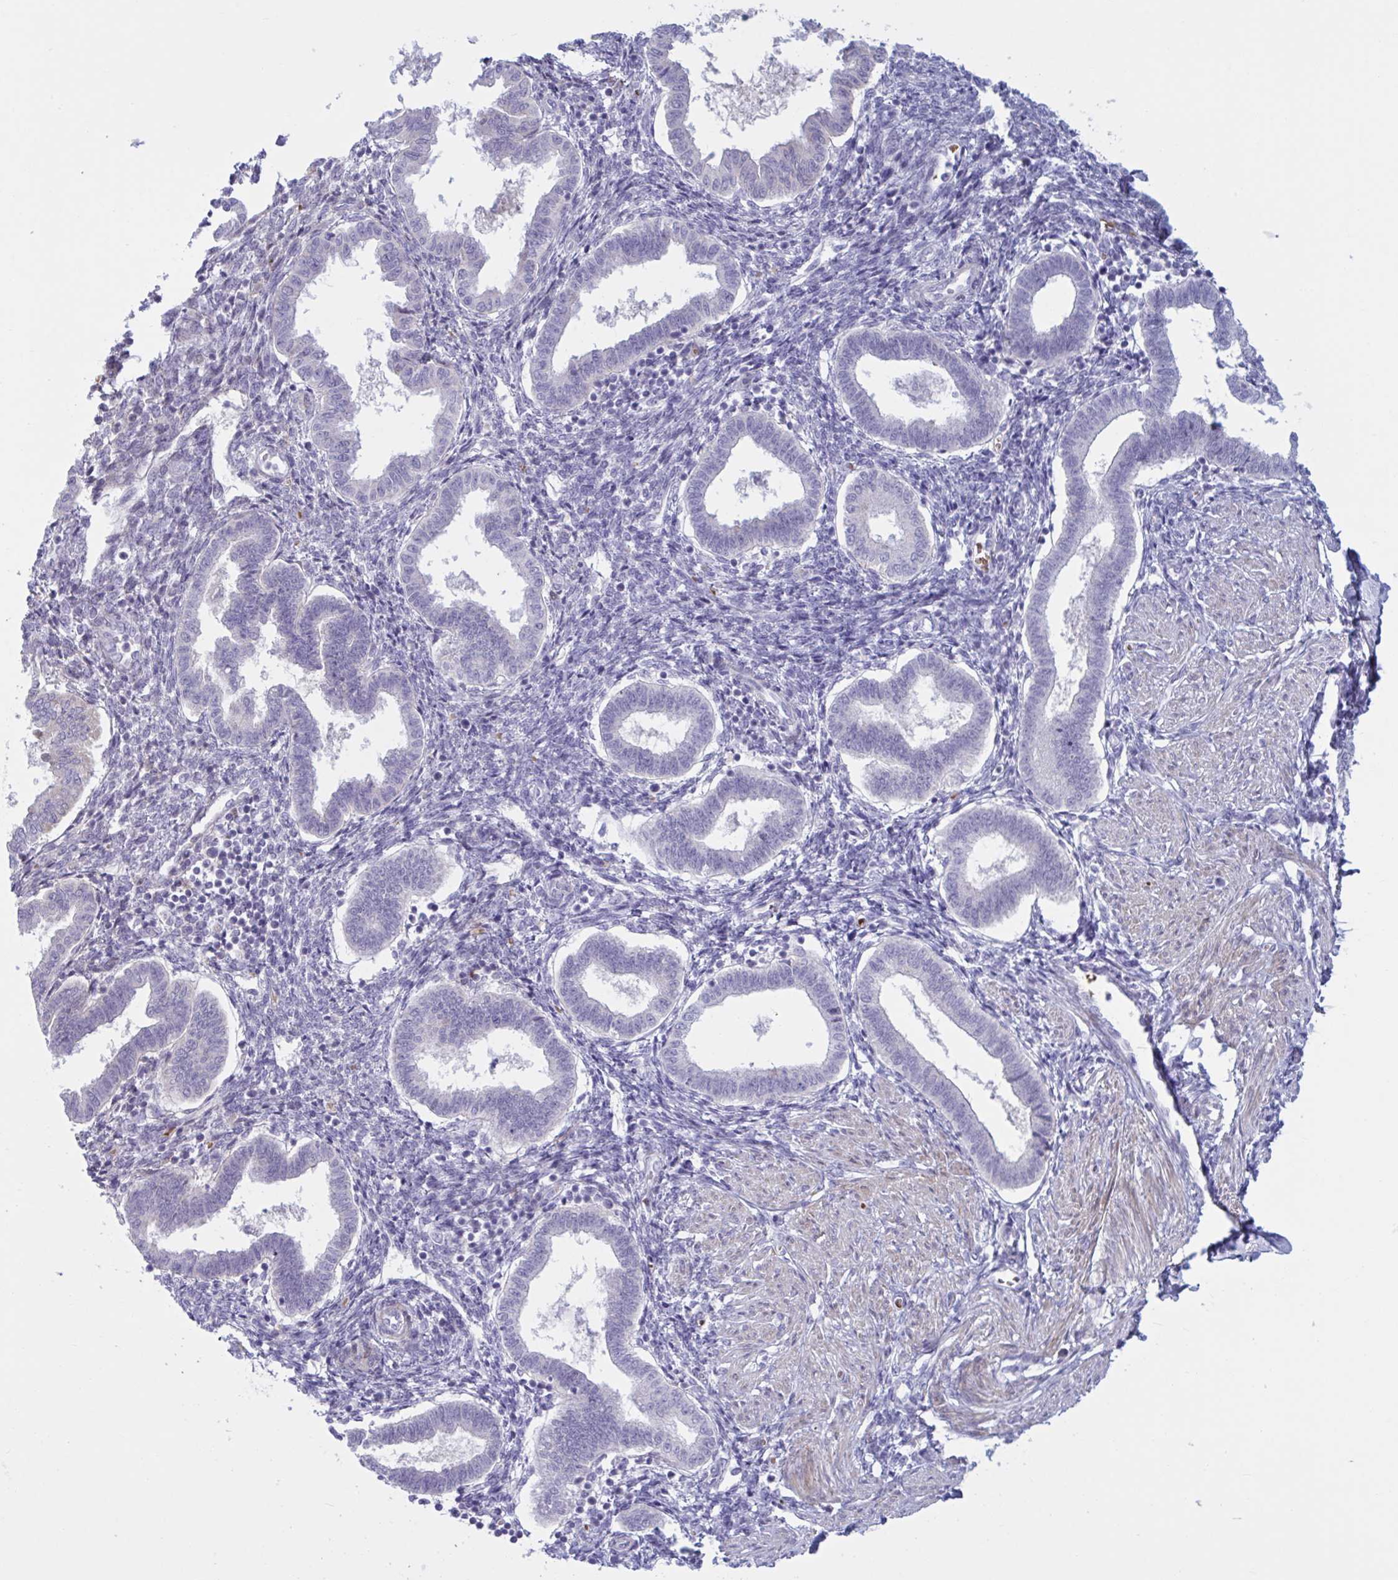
{"staining": {"intensity": "negative", "quantity": "none", "location": "none"}, "tissue": "endometrium", "cell_type": "Cells in endometrial stroma", "image_type": "normal", "snomed": [{"axis": "morphology", "description": "Normal tissue, NOS"}, {"axis": "topography", "description": "Endometrium"}], "caption": "Cells in endometrial stroma show no significant protein staining in benign endometrium. The staining is performed using DAB (3,3'-diaminobenzidine) brown chromogen with nuclei counter-stained in using hematoxylin.", "gene": "VWC2", "patient": {"sex": "female", "age": 24}}